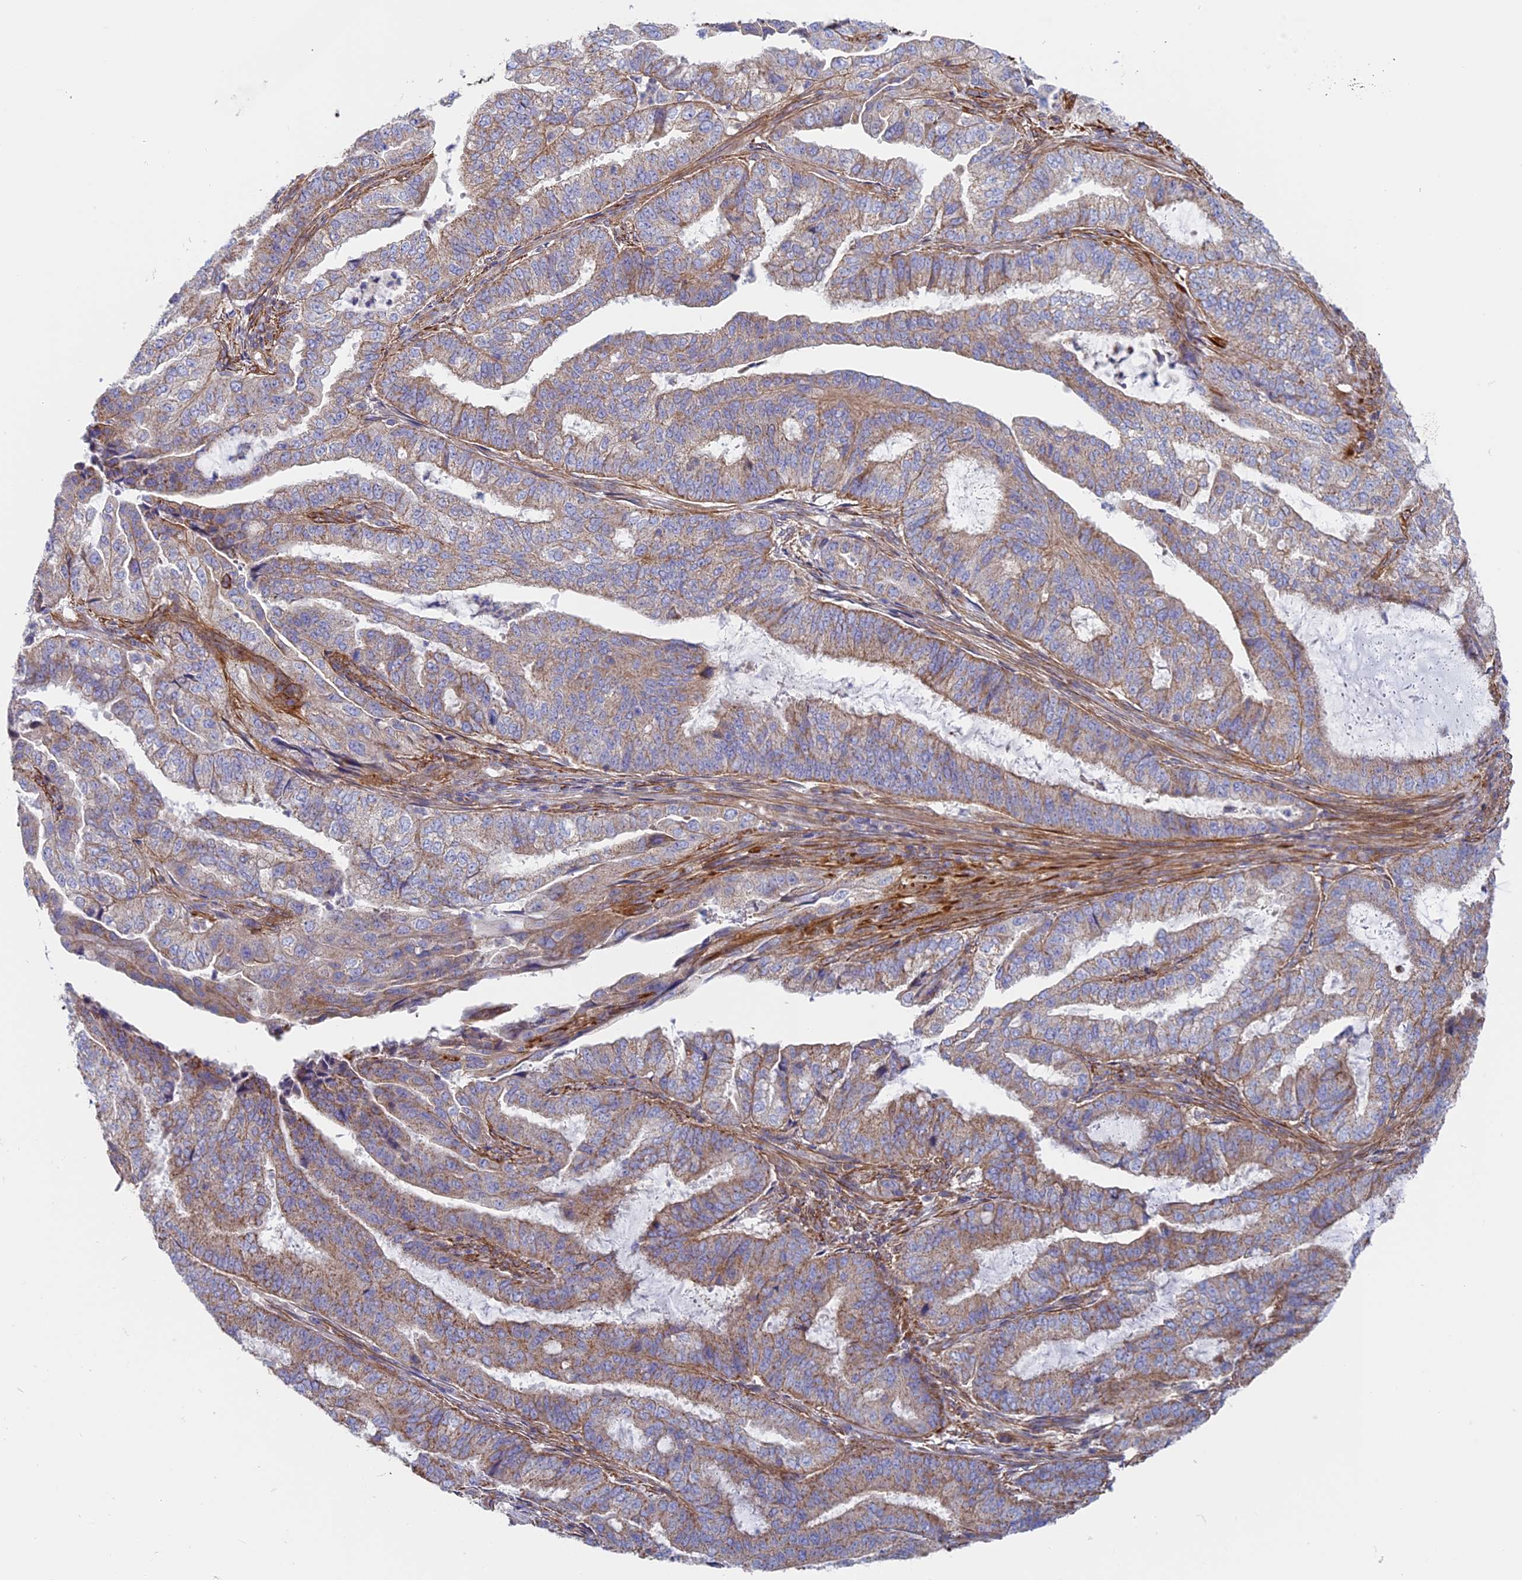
{"staining": {"intensity": "weak", "quantity": "25%-75%", "location": "cytoplasmic/membranous"}, "tissue": "endometrial cancer", "cell_type": "Tumor cells", "image_type": "cancer", "snomed": [{"axis": "morphology", "description": "Adenocarcinoma, NOS"}, {"axis": "topography", "description": "Endometrium"}], "caption": "Immunohistochemistry (IHC) (DAB) staining of human adenocarcinoma (endometrial) demonstrates weak cytoplasmic/membranous protein positivity in approximately 25%-75% of tumor cells. (Brightfield microscopy of DAB IHC at high magnification).", "gene": "DDA1", "patient": {"sex": "female", "age": 51}}